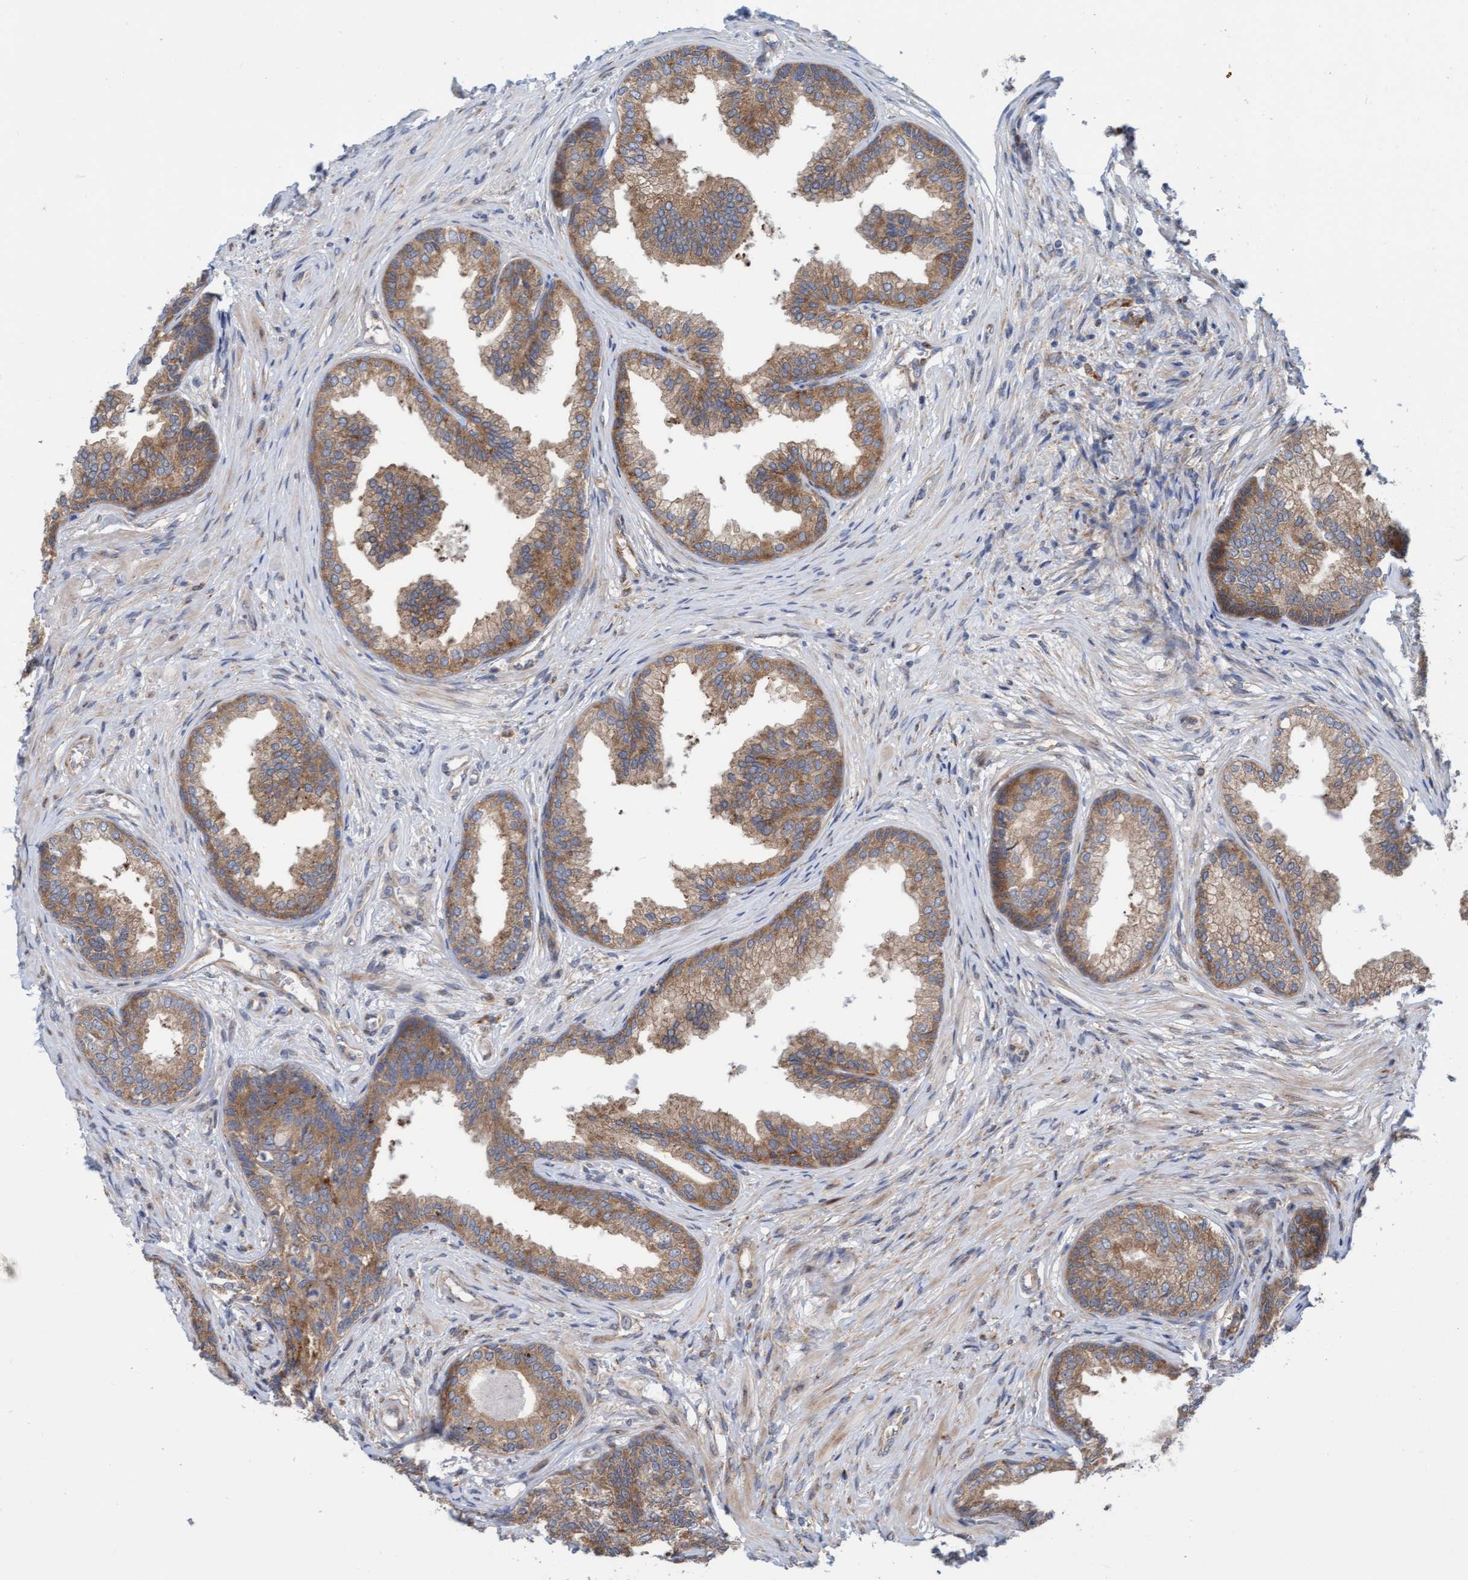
{"staining": {"intensity": "moderate", "quantity": ">75%", "location": "cytoplasmic/membranous"}, "tissue": "prostate", "cell_type": "Glandular cells", "image_type": "normal", "snomed": [{"axis": "morphology", "description": "Normal tissue, NOS"}, {"axis": "topography", "description": "Prostate"}], "caption": "Approximately >75% of glandular cells in unremarkable prostate display moderate cytoplasmic/membranous protein positivity as visualized by brown immunohistochemical staining.", "gene": "KIAA0753", "patient": {"sex": "male", "age": 76}}